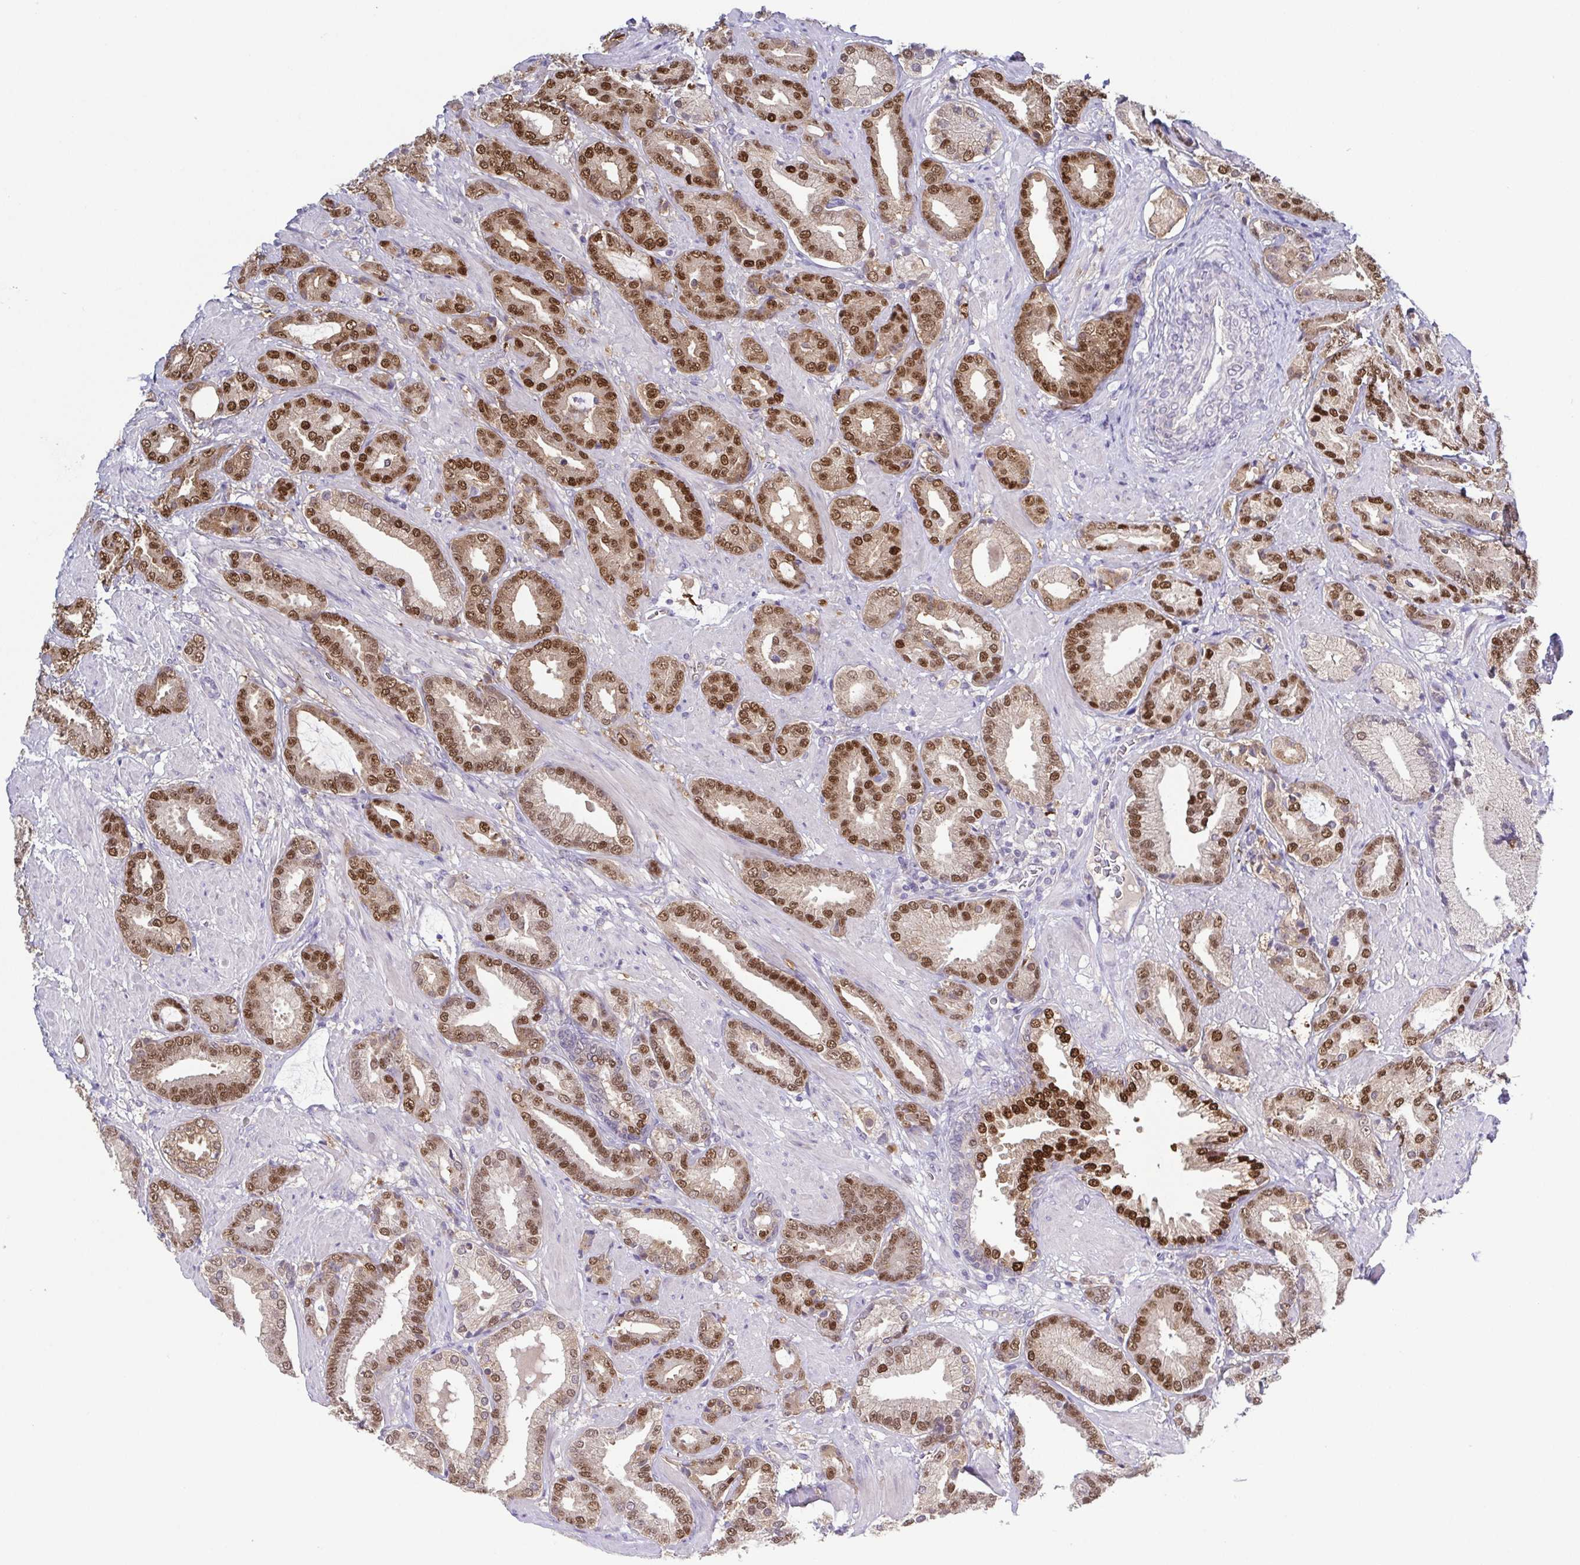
{"staining": {"intensity": "moderate", "quantity": ">75%", "location": "nuclear"}, "tissue": "prostate cancer", "cell_type": "Tumor cells", "image_type": "cancer", "snomed": [{"axis": "morphology", "description": "Adenocarcinoma, High grade"}, {"axis": "topography", "description": "Prostate"}], "caption": "DAB (3,3'-diaminobenzidine) immunohistochemical staining of prostate cancer displays moderate nuclear protein expression in approximately >75% of tumor cells. The staining was performed using DAB (3,3'-diaminobenzidine), with brown indicating positive protein expression. Nuclei are stained blue with hematoxylin.", "gene": "UBE2Q1", "patient": {"sex": "male", "age": 56}}